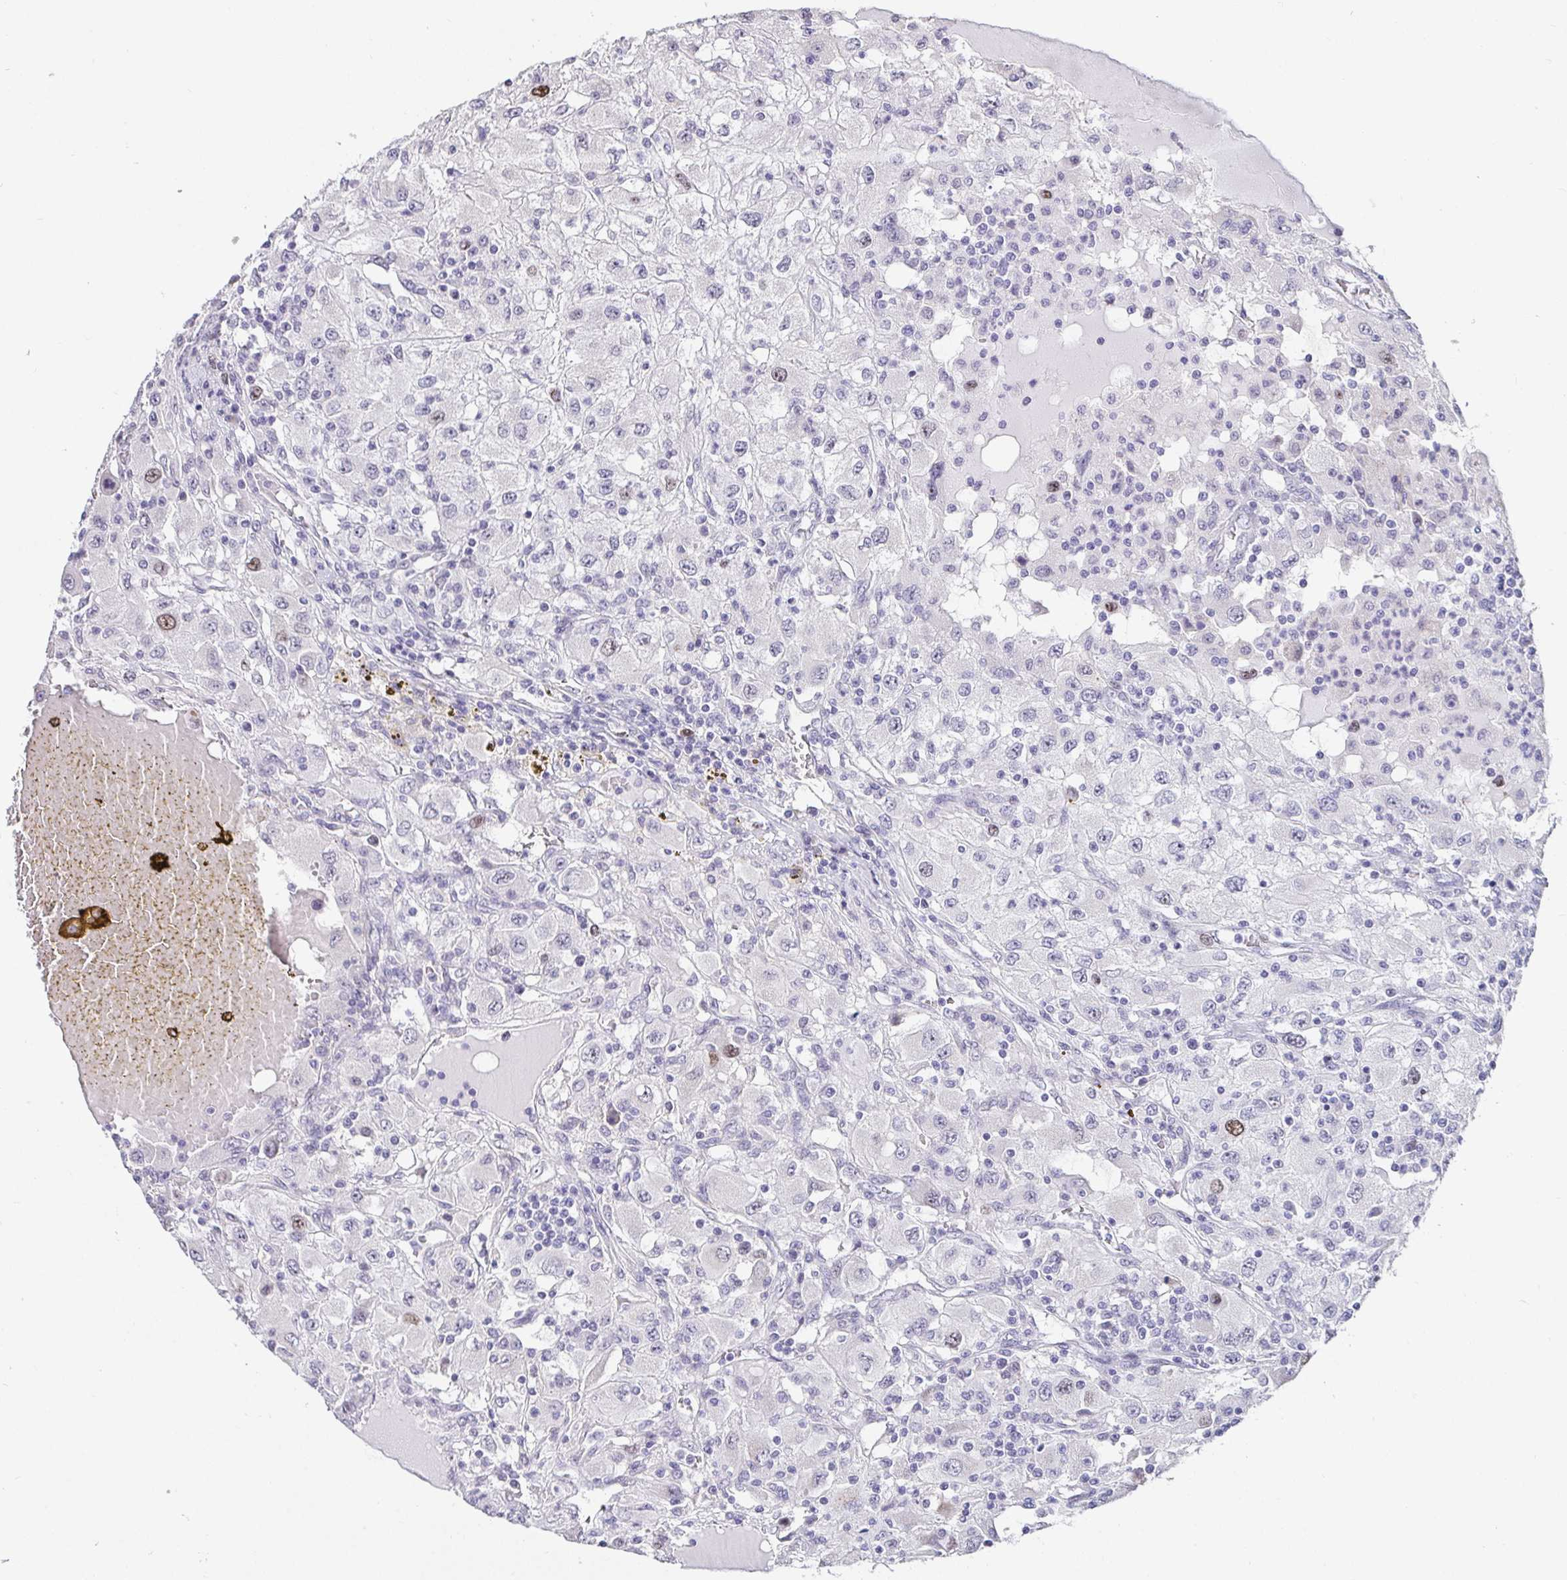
{"staining": {"intensity": "moderate", "quantity": "<25%", "location": "nuclear"}, "tissue": "renal cancer", "cell_type": "Tumor cells", "image_type": "cancer", "snomed": [{"axis": "morphology", "description": "Adenocarcinoma, NOS"}, {"axis": "topography", "description": "Kidney"}], "caption": "Renal adenocarcinoma stained with immunohistochemistry (IHC) demonstrates moderate nuclear positivity in about <25% of tumor cells.", "gene": "ANLN", "patient": {"sex": "female", "age": 67}}